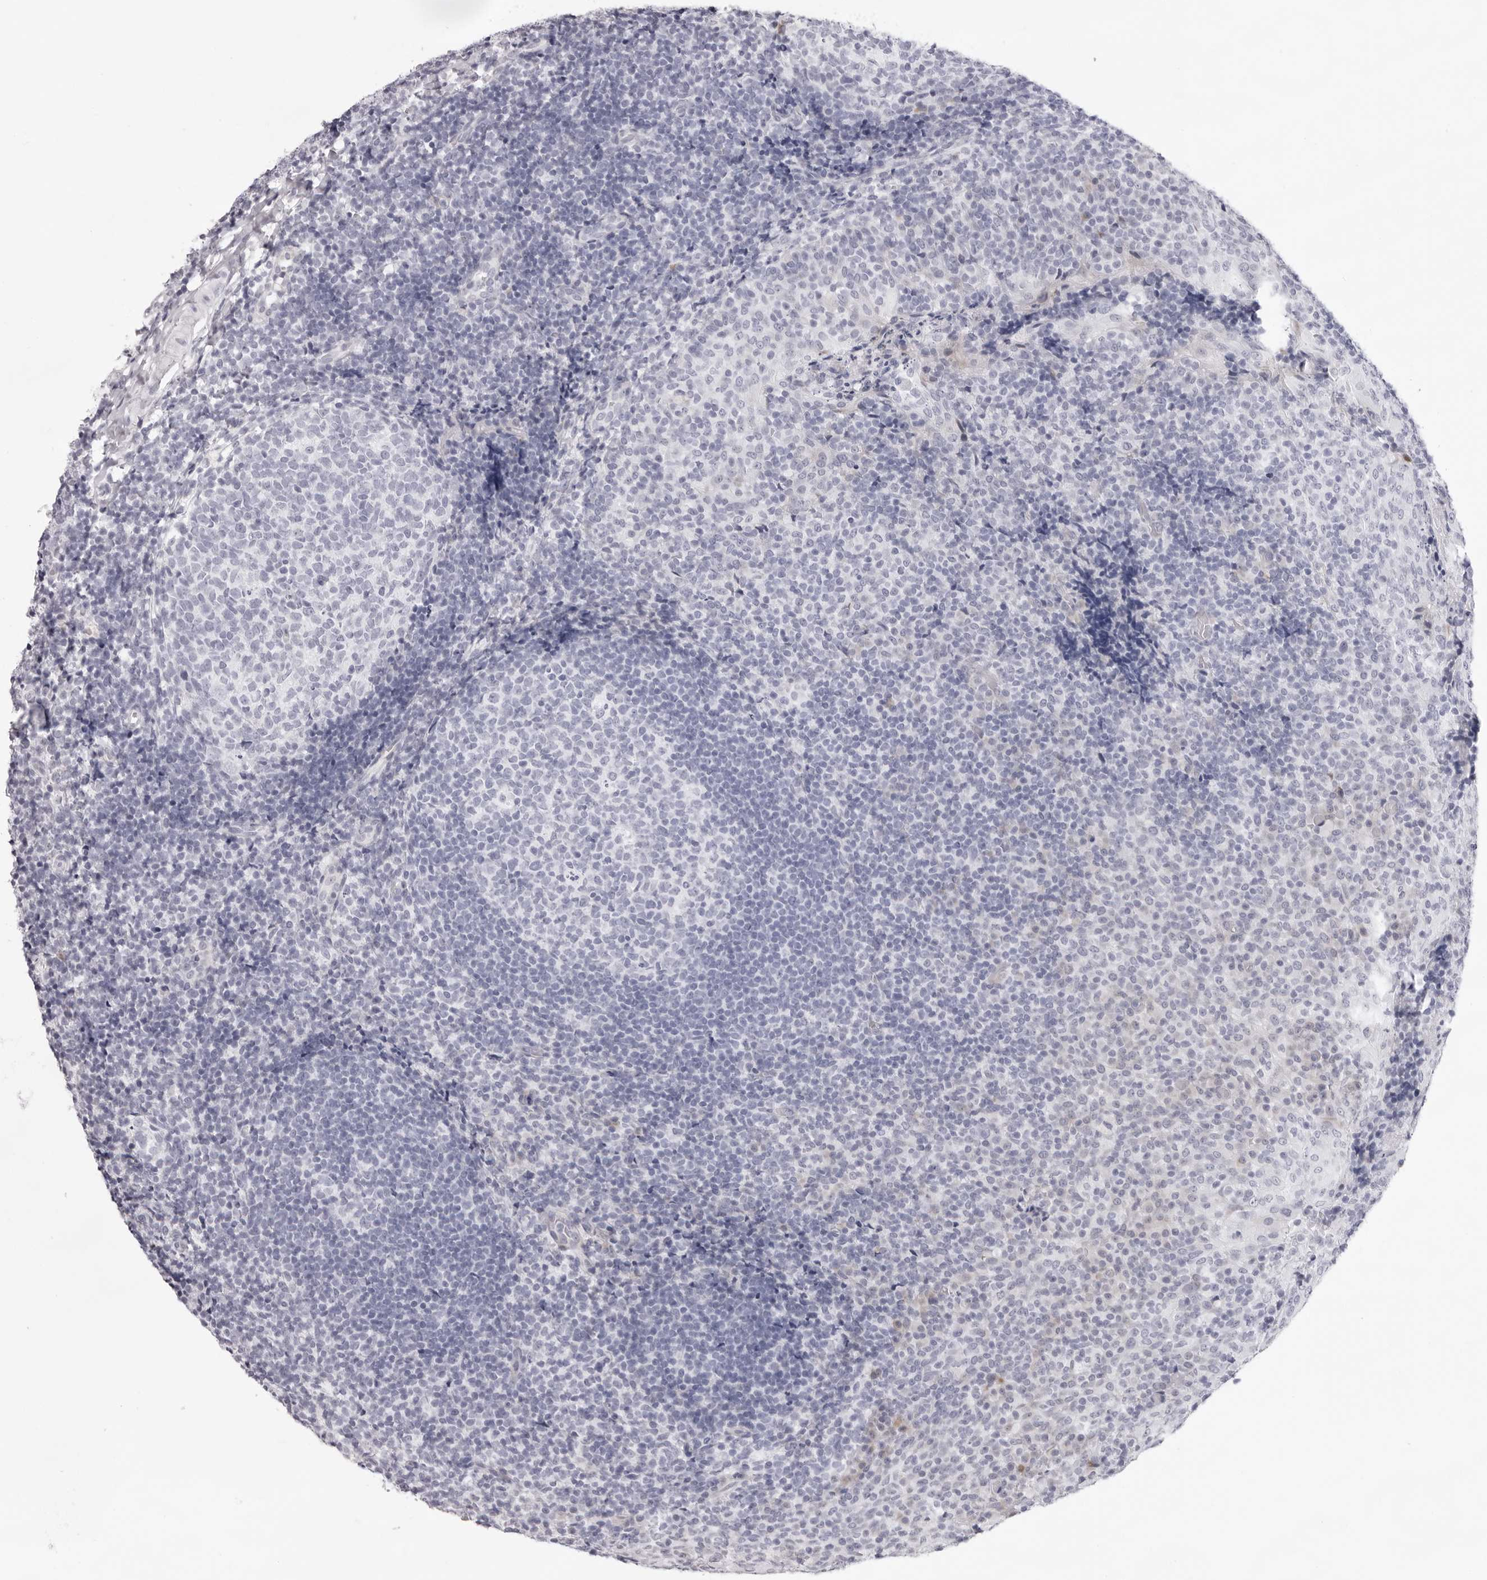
{"staining": {"intensity": "negative", "quantity": "none", "location": "none"}, "tissue": "tonsil", "cell_type": "Germinal center cells", "image_type": "normal", "snomed": [{"axis": "morphology", "description": "Normal tissue, NOS"}, {"axis": "topography", "description": "Tonsil"}], "caption": "High power microscopy photomicrograph of an immunohistochemistry (IHC) micrograph of normal tonsil, revealing no significant staining in germinal center cells.", "gene": "SMIM2", "patient": {"sex": "female", "age": 19}}